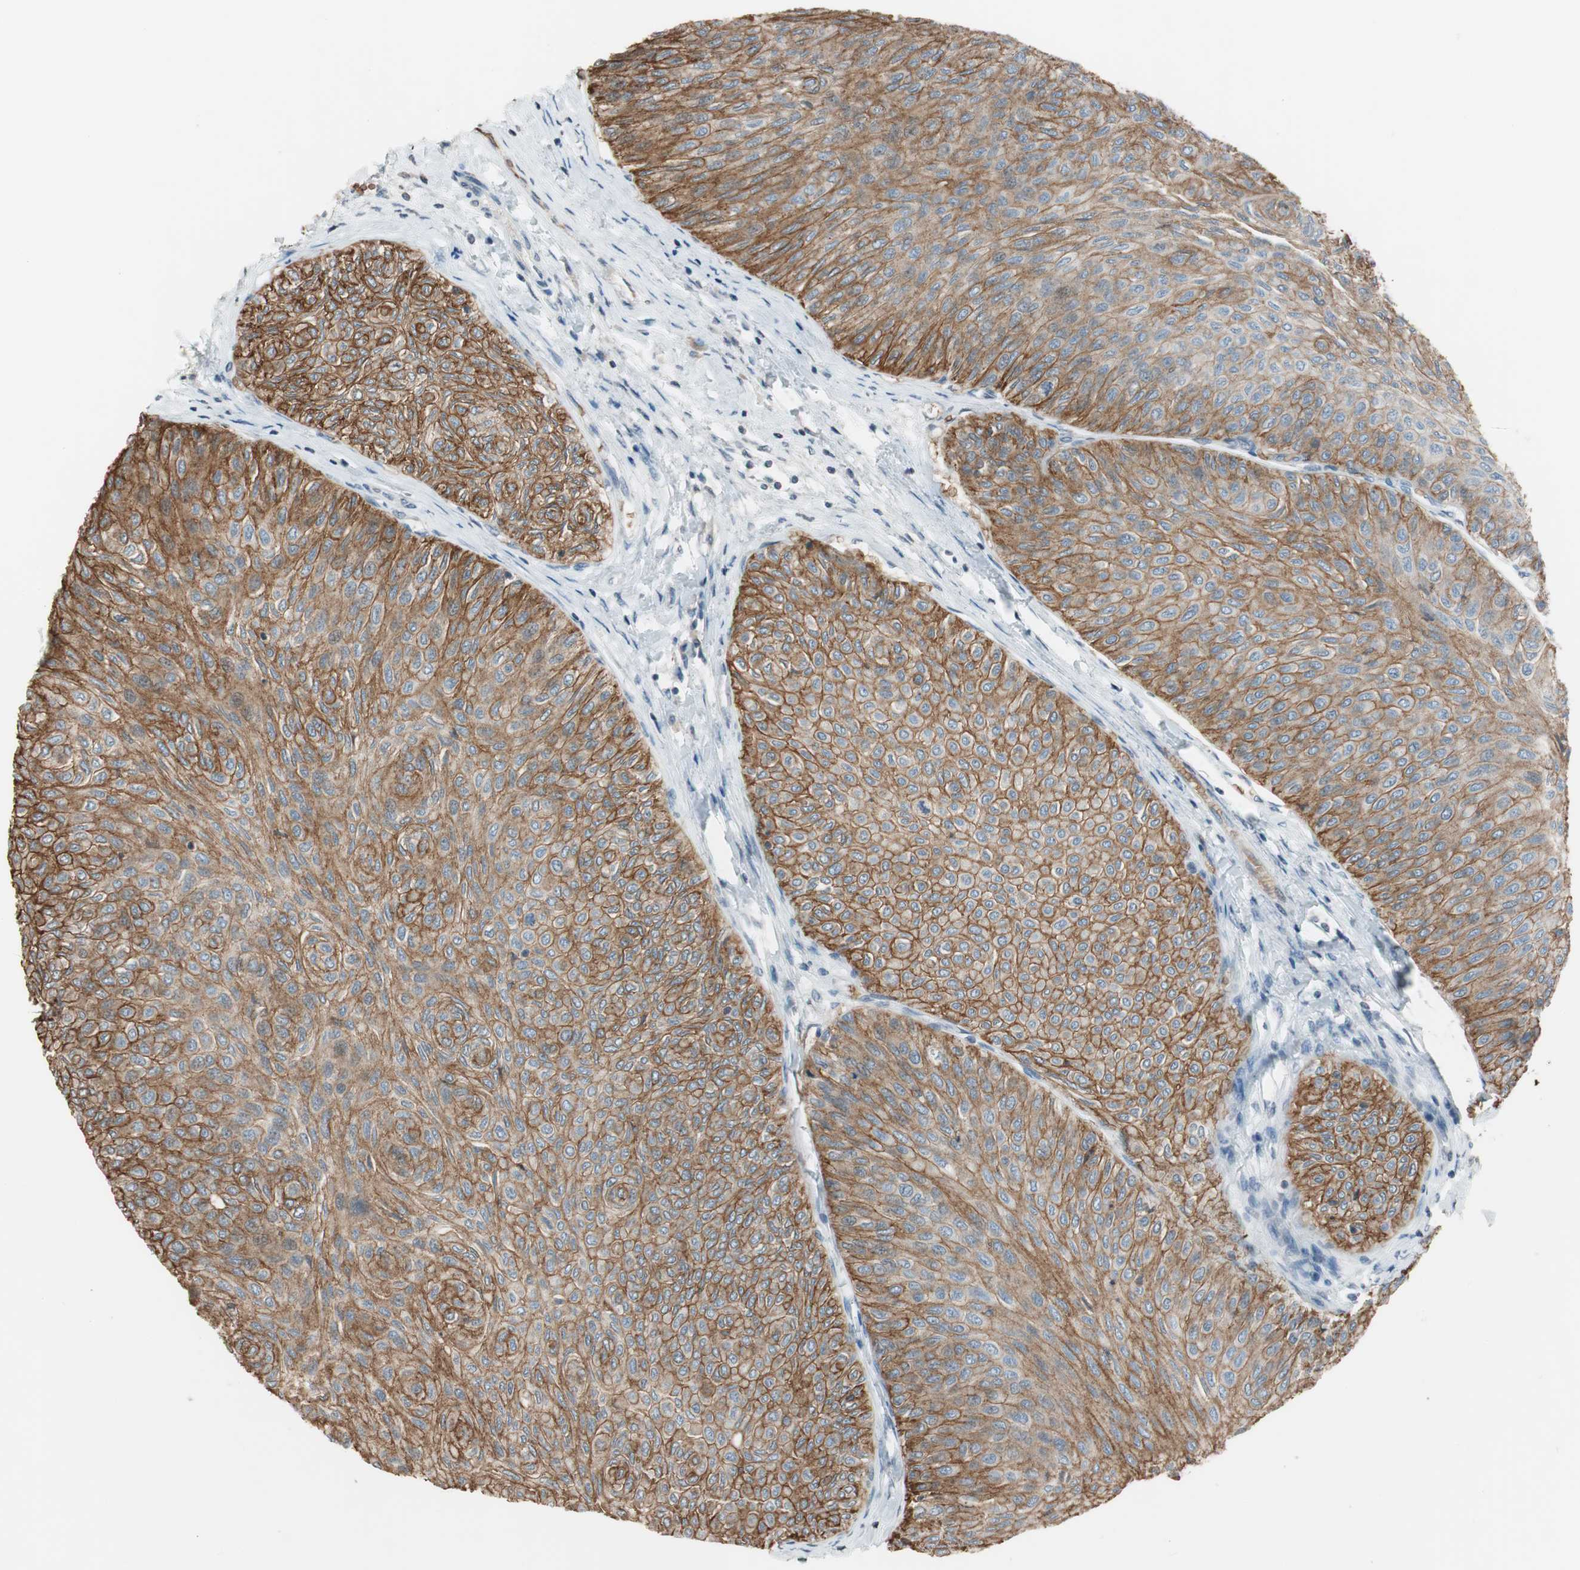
{"staining": {"intensity": "strong", "quantity": ">75%", "location": "cytoplasmic/membranous"}, "tissue": "urothelial cancer", "cell_type": "Tumor cells", "image_type": "cancer", "snomed": [{"axis": "morphology", "description": "Urothelial carcinoma, Low grade"}, {"axis": "topography", "description": "Urinary bladder"}], "caption": "Immunohistochemistry (IHC) histopathology image of urothelial cancer stained for a protein (brown), which exhibits high levels of strong cytoplasmic/membranous expression in about >75% of tumor cells.", "gene": "GYPC", "patient": {"sex": "male", "age": 78}}